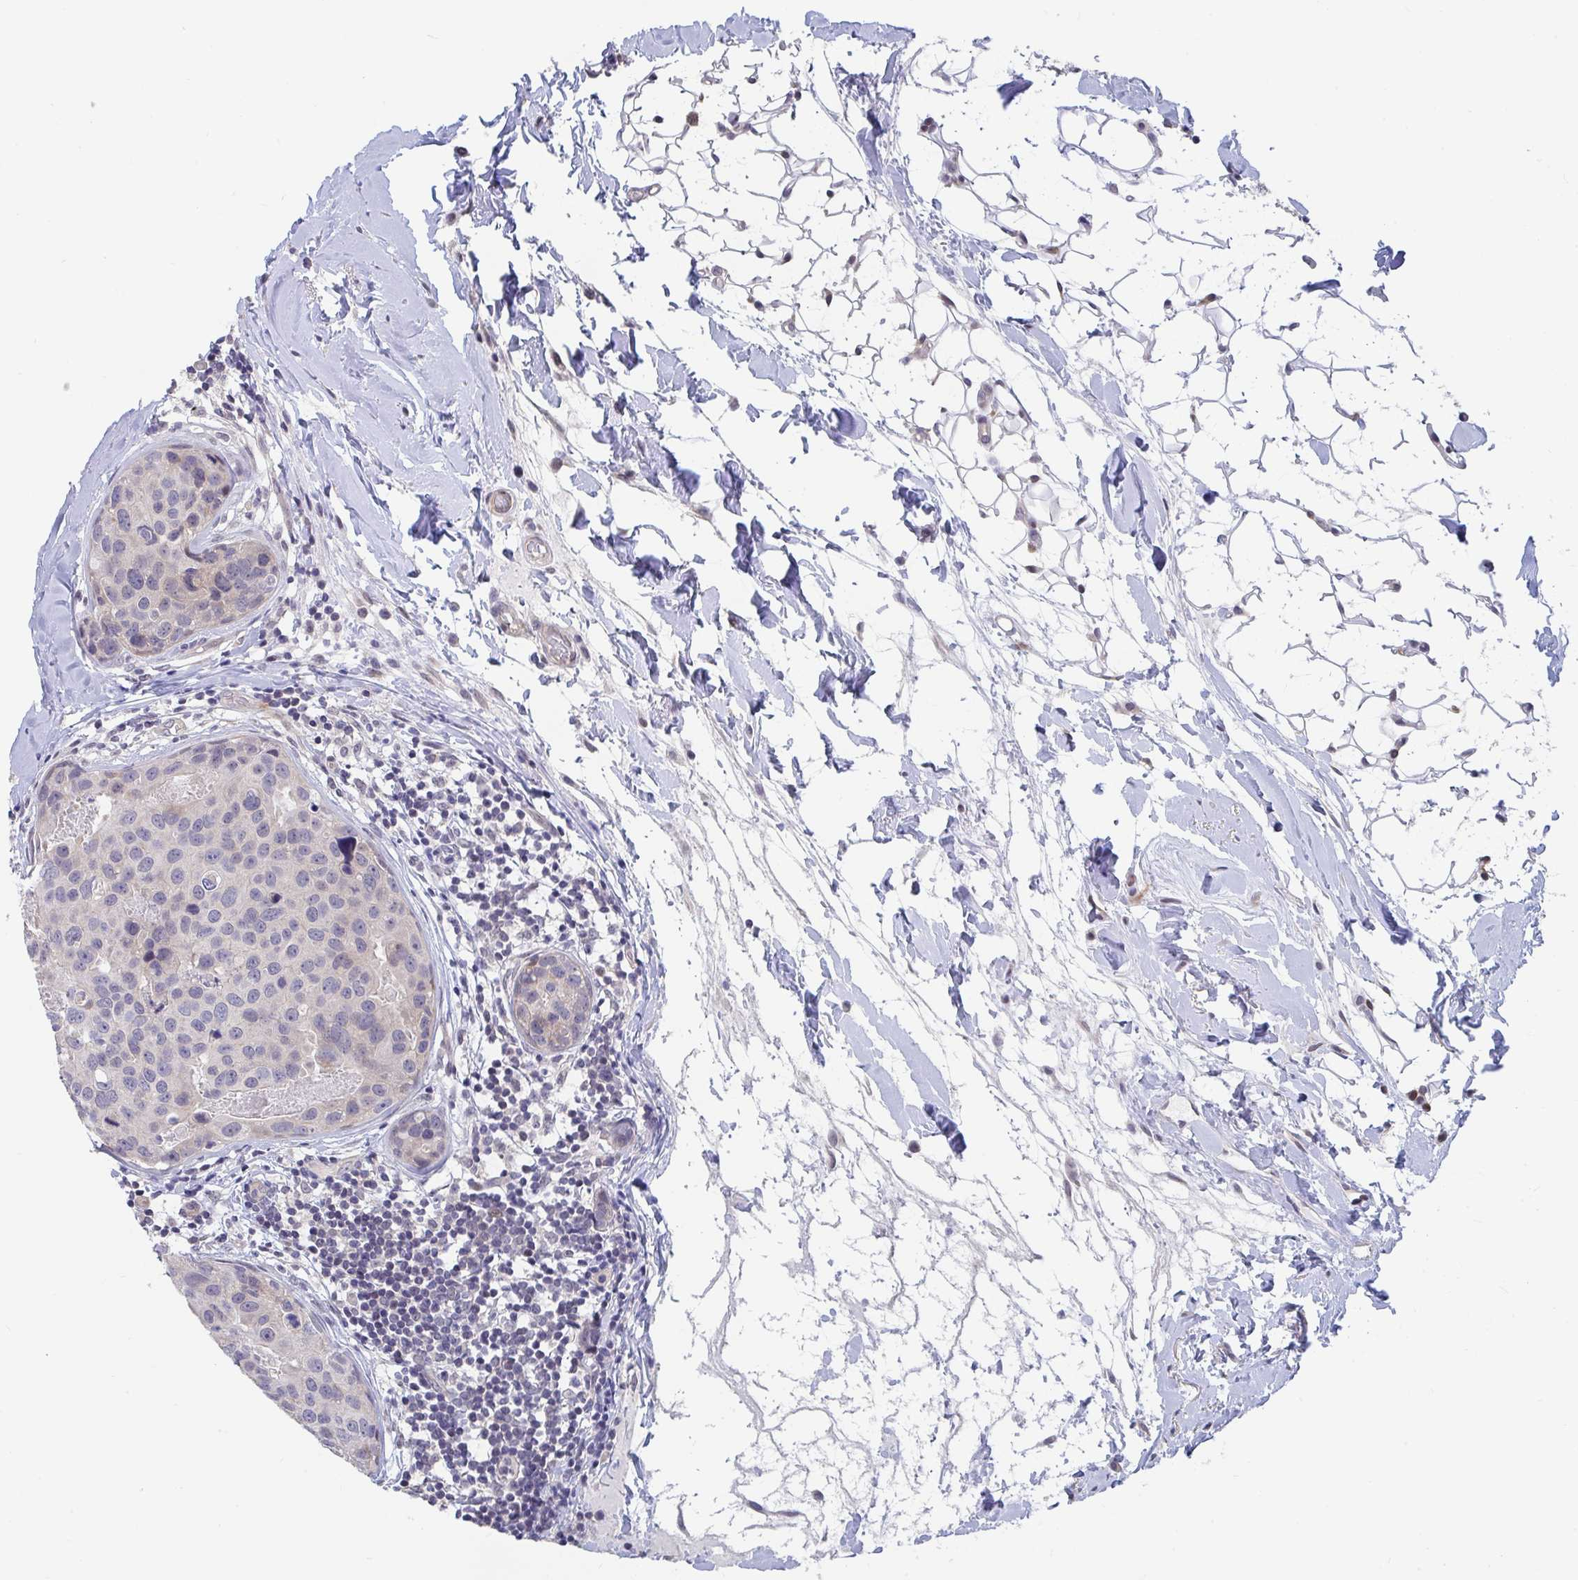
{"staining": {"intensity": "negative", "quantity": "none", "location": "none"}, "tissue": "breast cancer", "cell_type": "Tumor cells", "image_type": "cancer", "snomed": [{"axis": "morphology", "description": "Duct carcinoma"}, {"axis": "topography", "description": "Breast"}], "caption": "A histopathology image of human breast cancer (invasive ductal carcinoma) is negative for staining in tumor cells. (DAB (3,3'-diaminobenzidine) IHC, high magnification).", "gene": "FAM156B", "patient": {"sex": "female", "age": 24}}